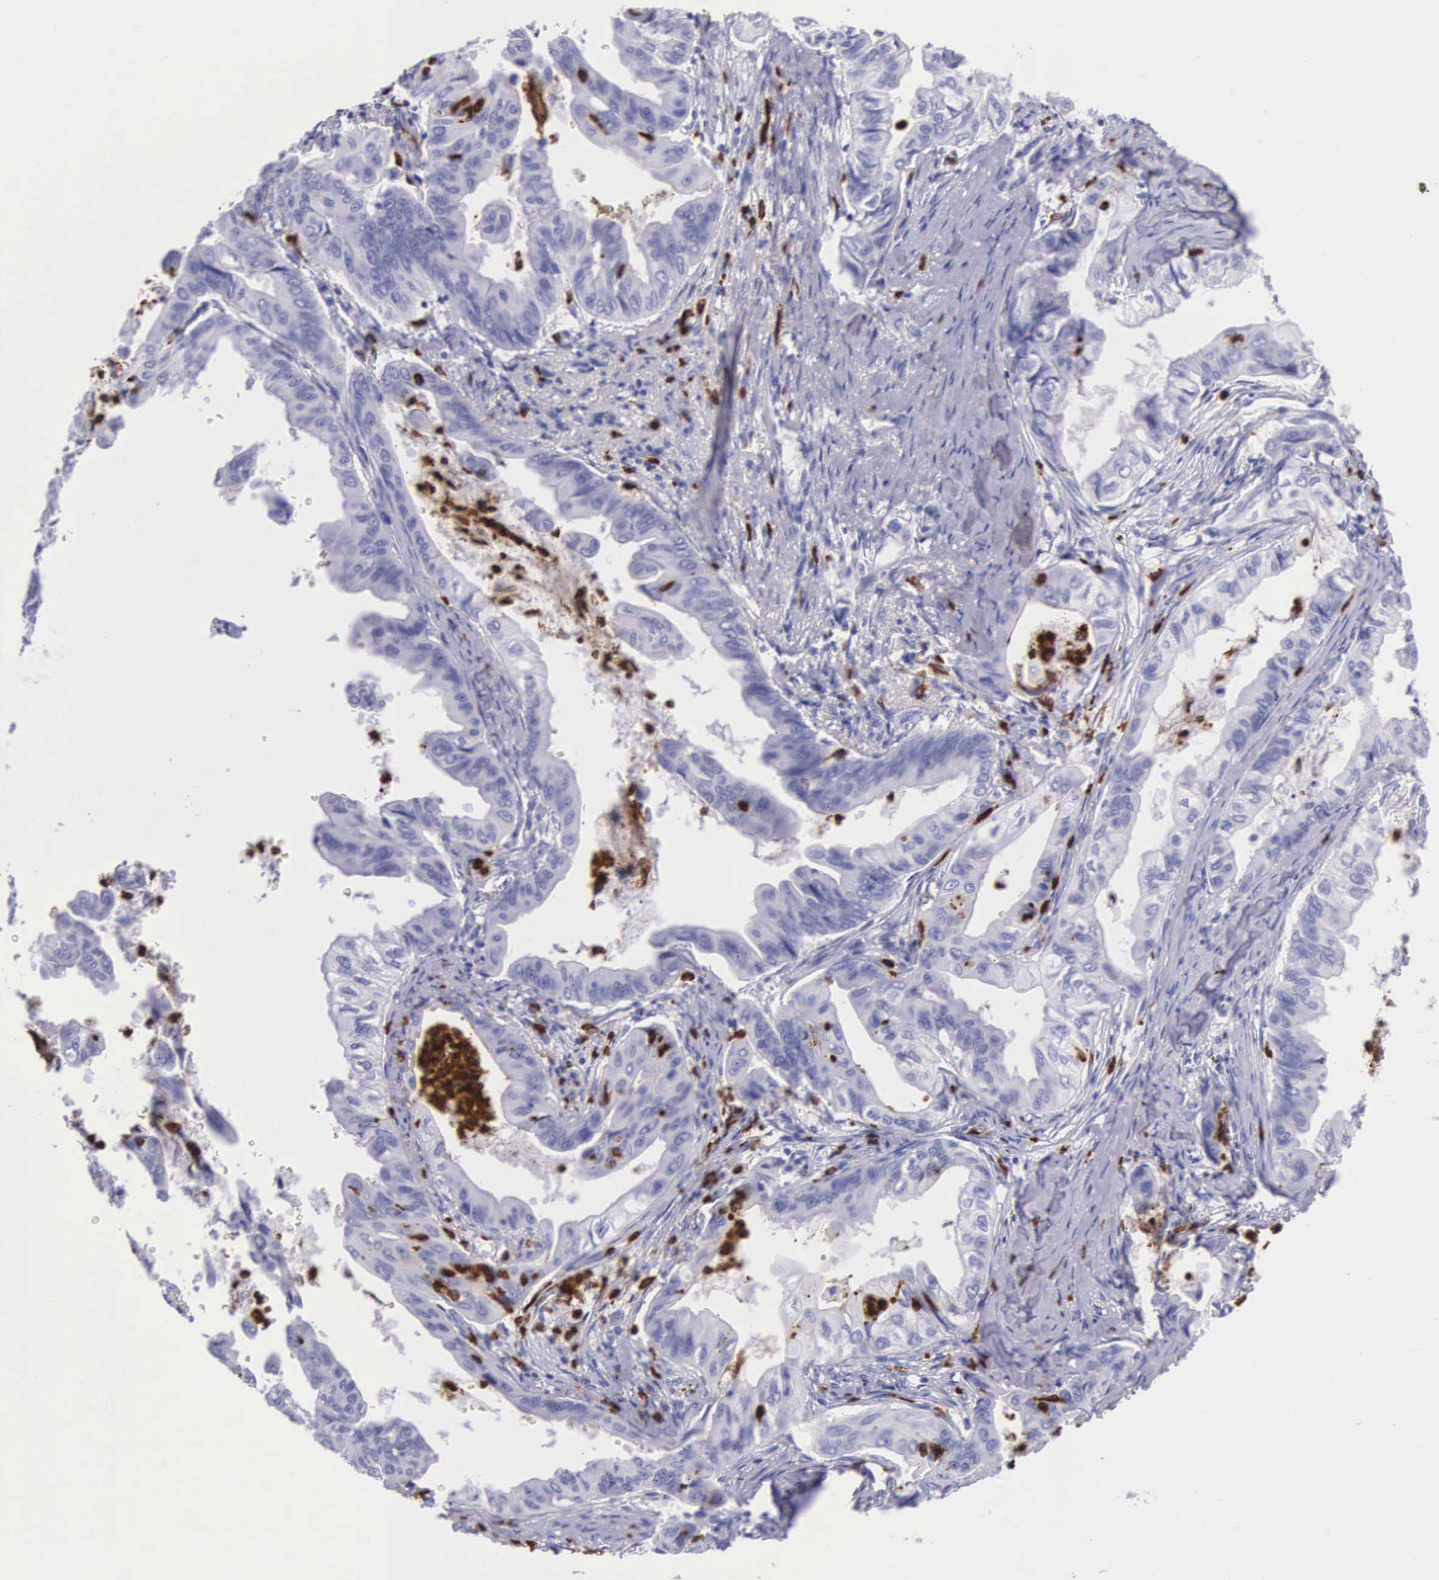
{"staining": {"intensity": "negative", "quantity": "none", "location": "none"}, "tissue": "stomach cancer", "cell_type": "Tumor cells", "image_type": "cancer", "snomed": [{"axis": "morphology", "description": "Adenocarcinoma, NOS"}, {"axis": "topography", "description": "Stomach, upper"}], "caption": "This is an immunohistochemistry image of stomach cancer (adenocarcinoma). There is no staining in tumor cells.", "gene": "FCN1", "patient": {"sex": "male", "age": 80}}